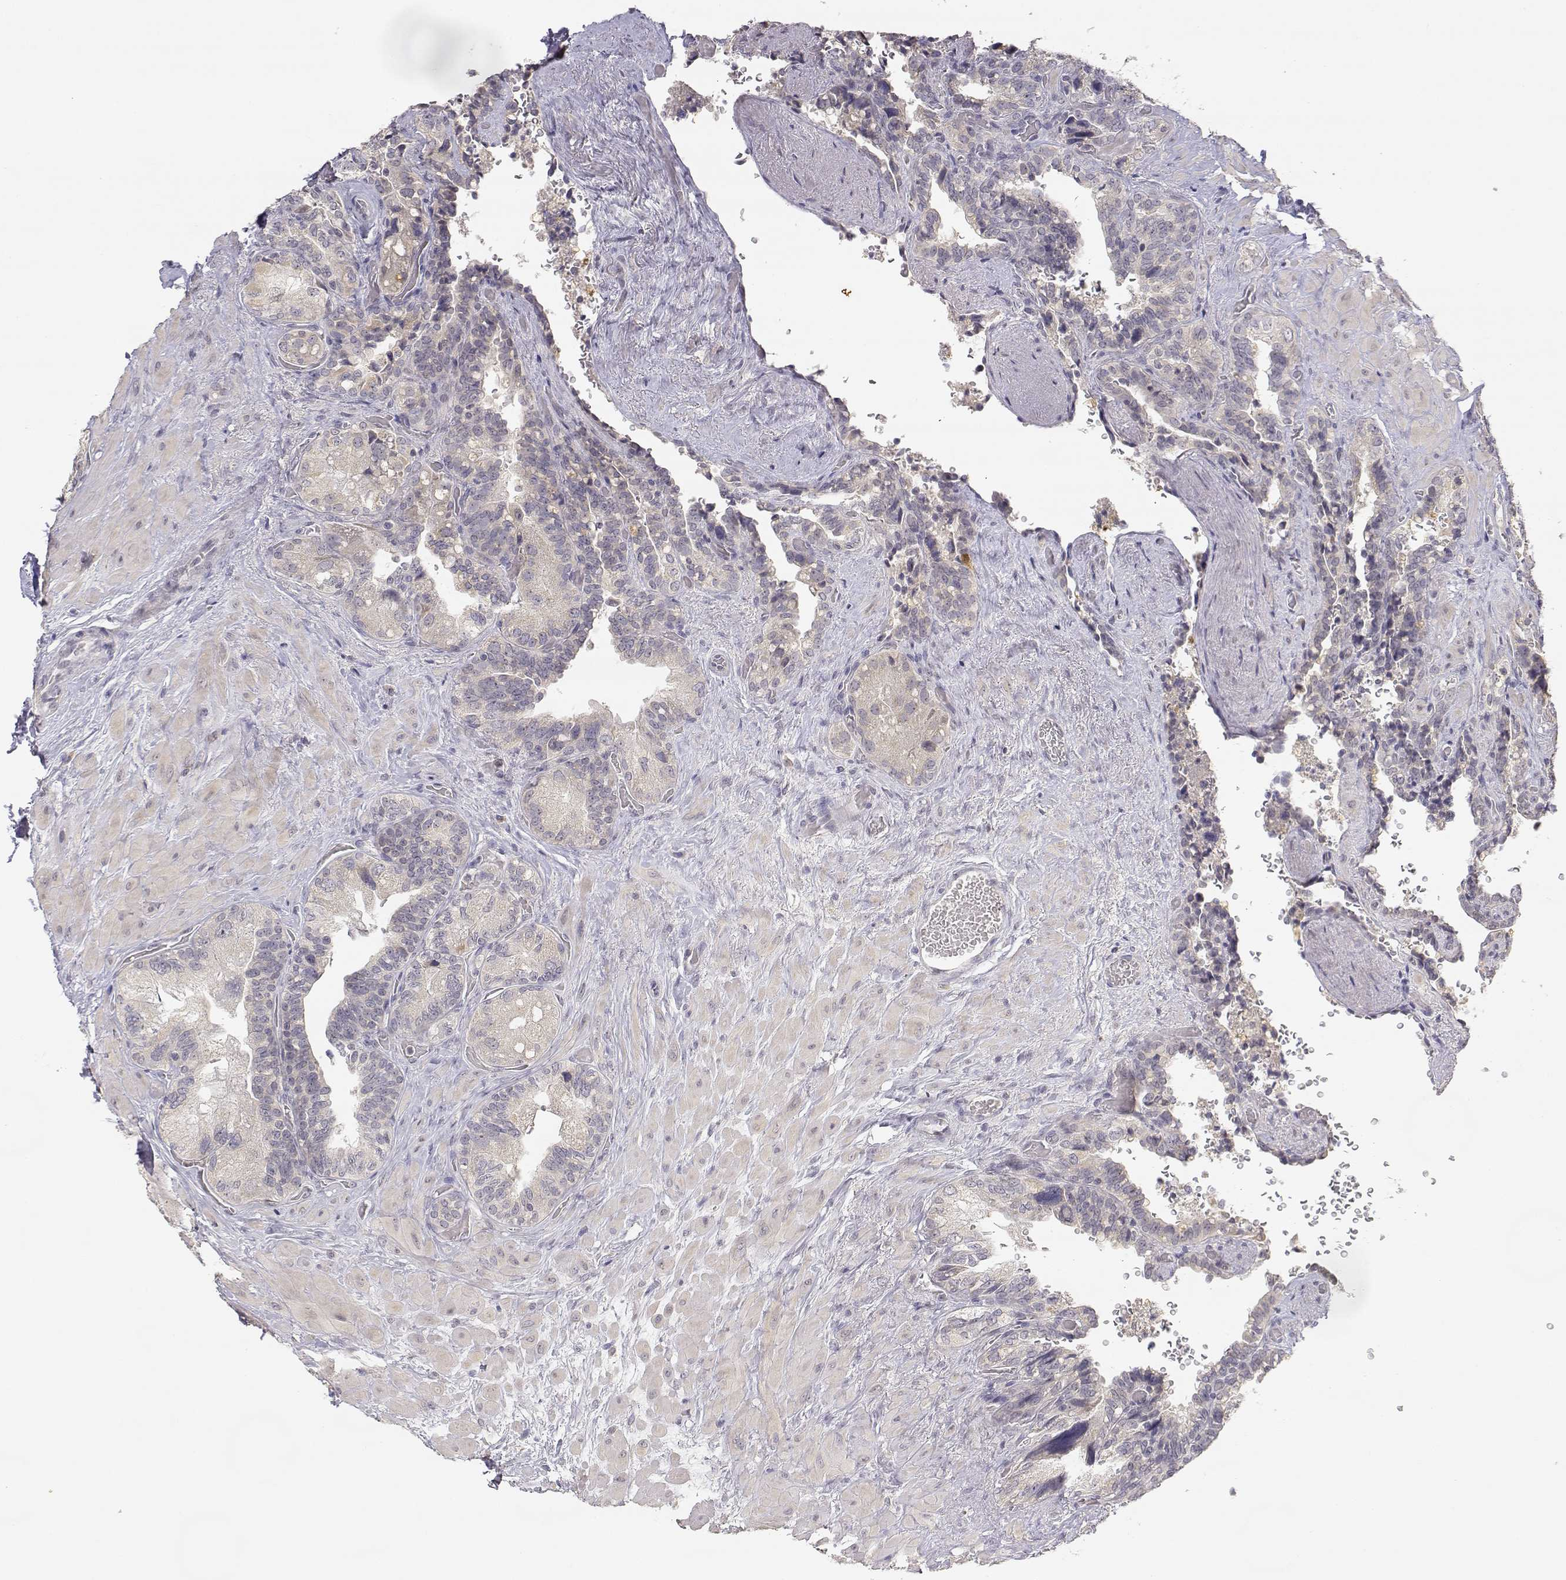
{"staining": {"intensity": "negative", "quantity": "none", "location": "none"}, "tissue": "seminal vesicle", "cell_type": "Glandular cells", "image_type": "normal", "snomed": [{"axis": "morphology", "description": "Normal tissue, NOS"}, {"axis": "topography", "description": "Seminal veicle"}], "caption": "This is a histopathology image of immunohistochemistry staining of unremarkable seminal vesicle, which shows no expression in glandular cells. (DAB (3,3'-diaminobenzidine) immunohistochemistry (IHC) with hematoxylin counter stain).", "gene": "RAD51", "patient": {"sex": "male", "age": 69}}